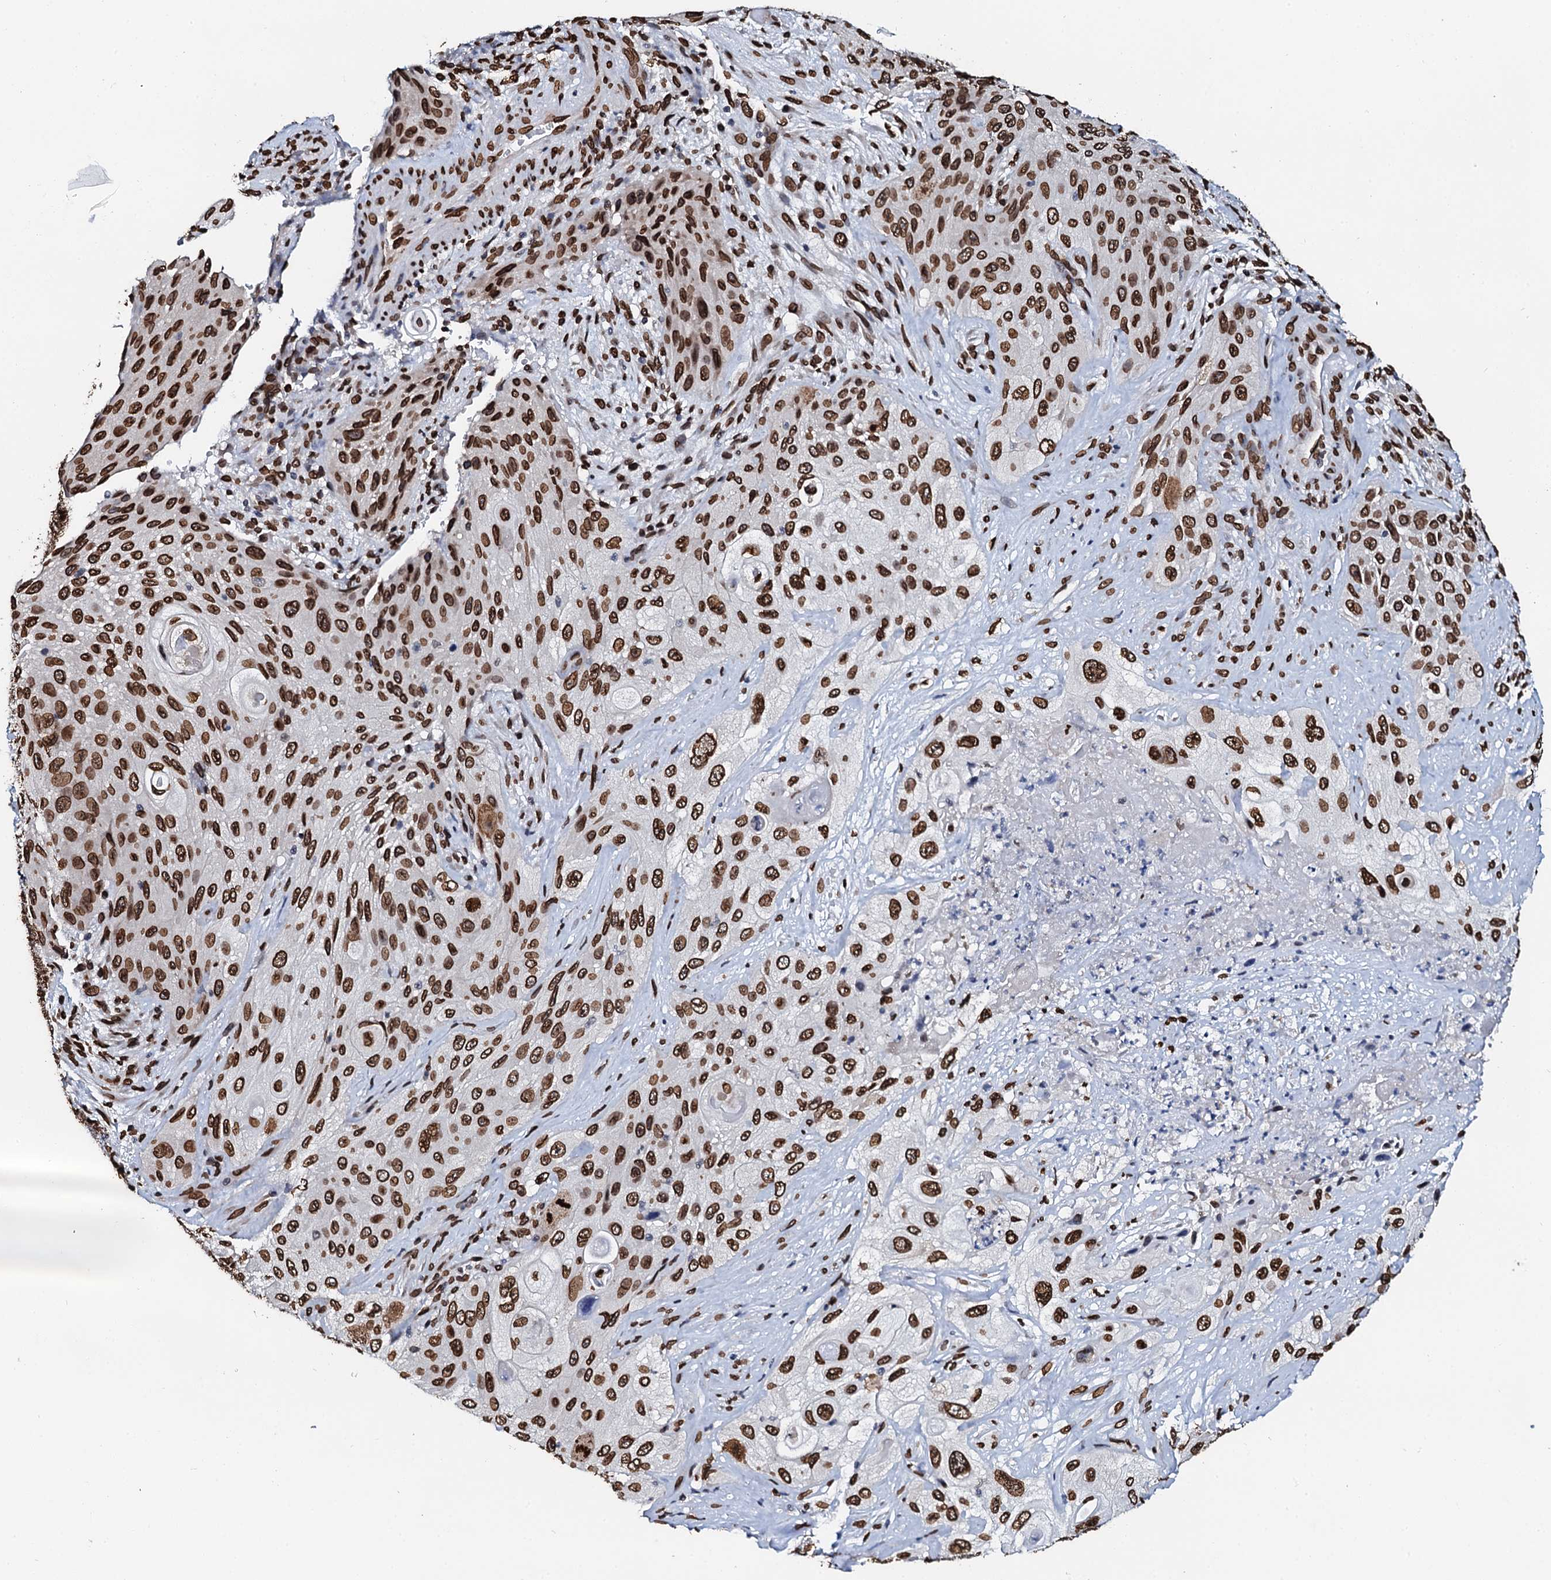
{"staining": {"intensity": "strong", "quantity": ">75%", "location": "nuclear"}, "tissue": "cervical cancer", "cell_type": "Tumor cells", "image_type": "cancer", "snomed": [{"axis": "morphology", "description": "Squamous cell carcinoma, NOS"}, {"axis": "topography", "description": "Cervix"}], "caption": "Protein staining shows strong nuclear expression in approximately >75% of tumor cells in cervical cancer (squamous cell carcinoma).", "gene": "KATNAL2", "patient": {"sex": "female", "age": 42}}